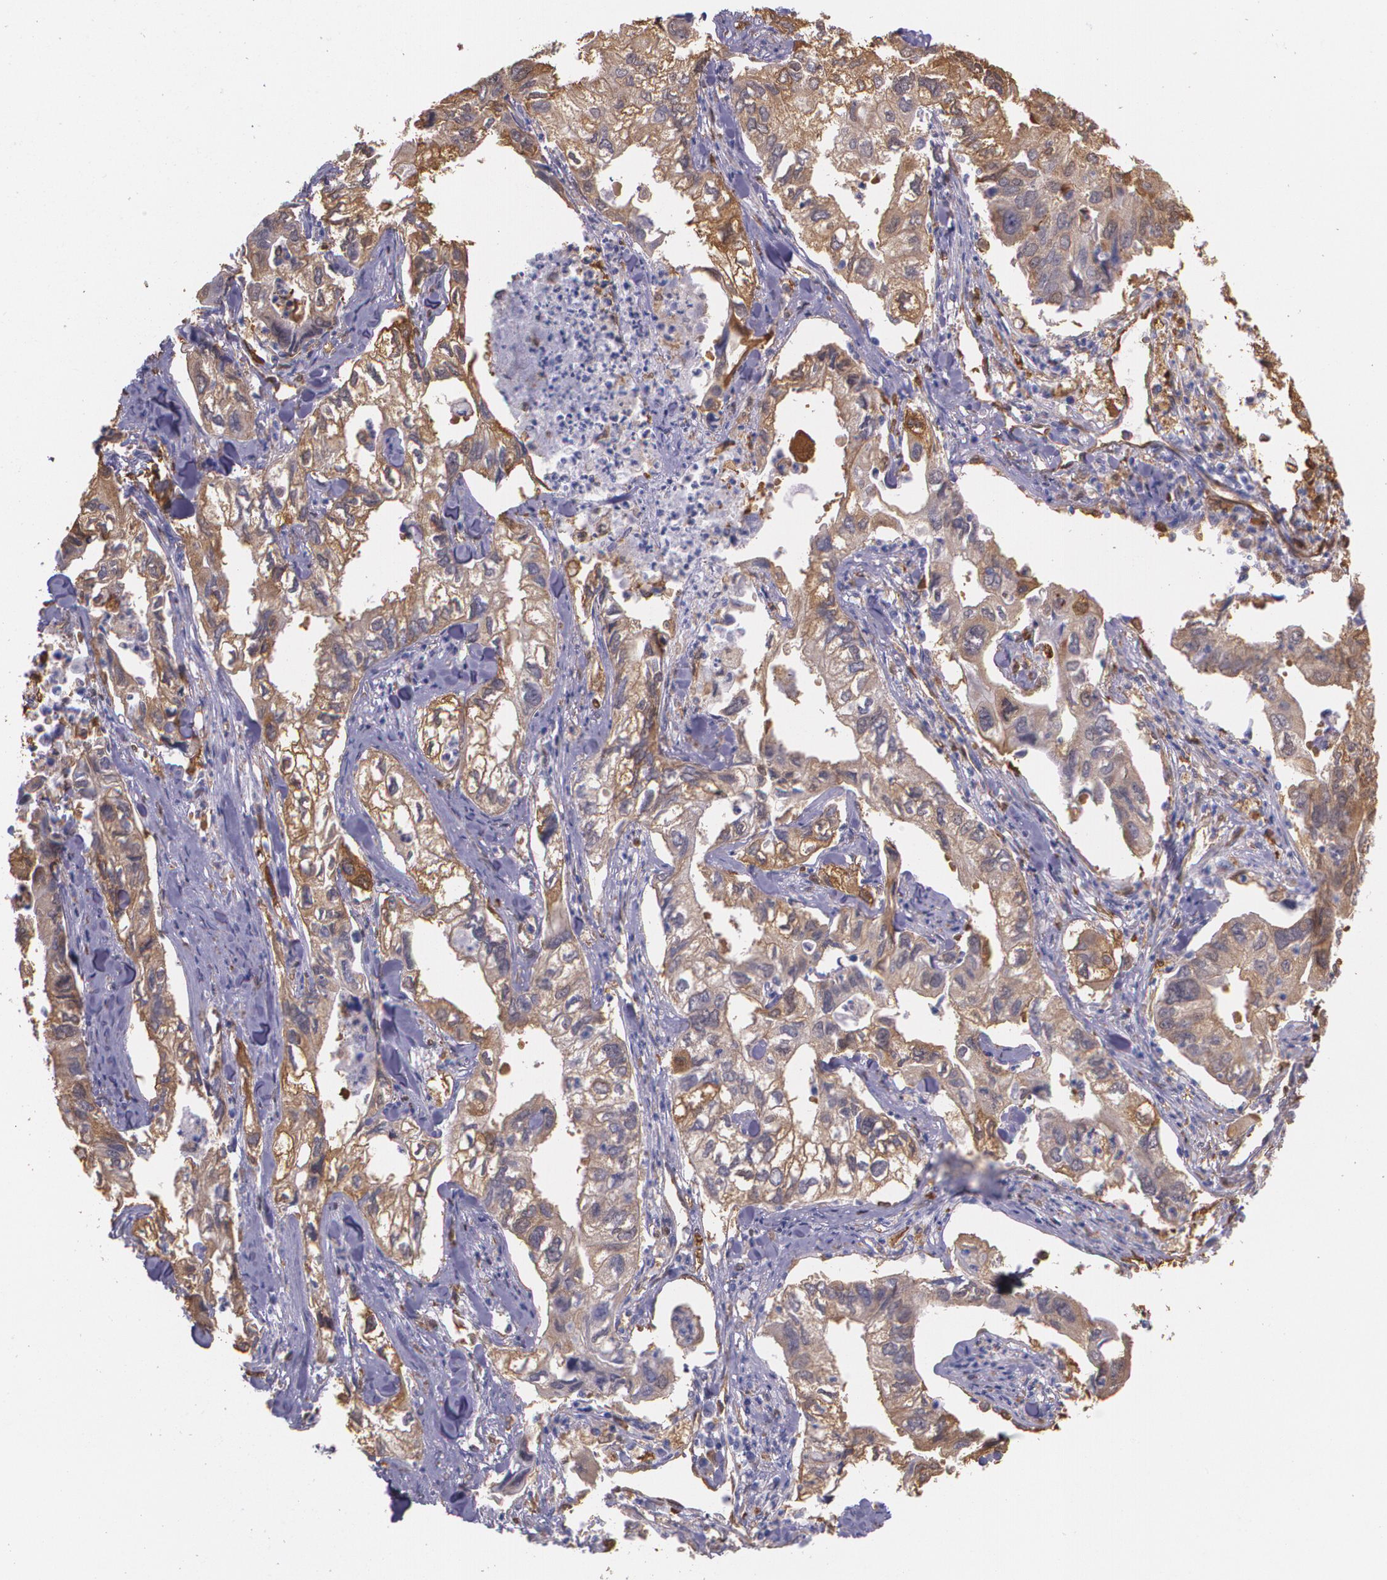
{"staining": {"intensity": "weak", "quantity": "25%-75%", "location": "cytoplasmic/membranous"}, "tissue": "lung cancer", "cell_type": "Tumor cells", "image_type": "cancer", "snomed": [{"axis": "morphology", "description": "Adenocarcinoma, NOS"}, {"axis": "topography", "description": "Lung"}], "caption": "Immunohistochemistry (IHC) staining of lung cancer (adenocarcinoma), which displays low levels of weak cytoplasmic/membranous expression in about 25%-75% of tumor cells indicating weak cytoplasmic/membranous protein staining. The staining was performed using DAB (brown) for protein detection and nuclei were counterstained in hematoxylin (blue).", "gene": "MMP2", "patient": {"sex": "male", "age": 48}}